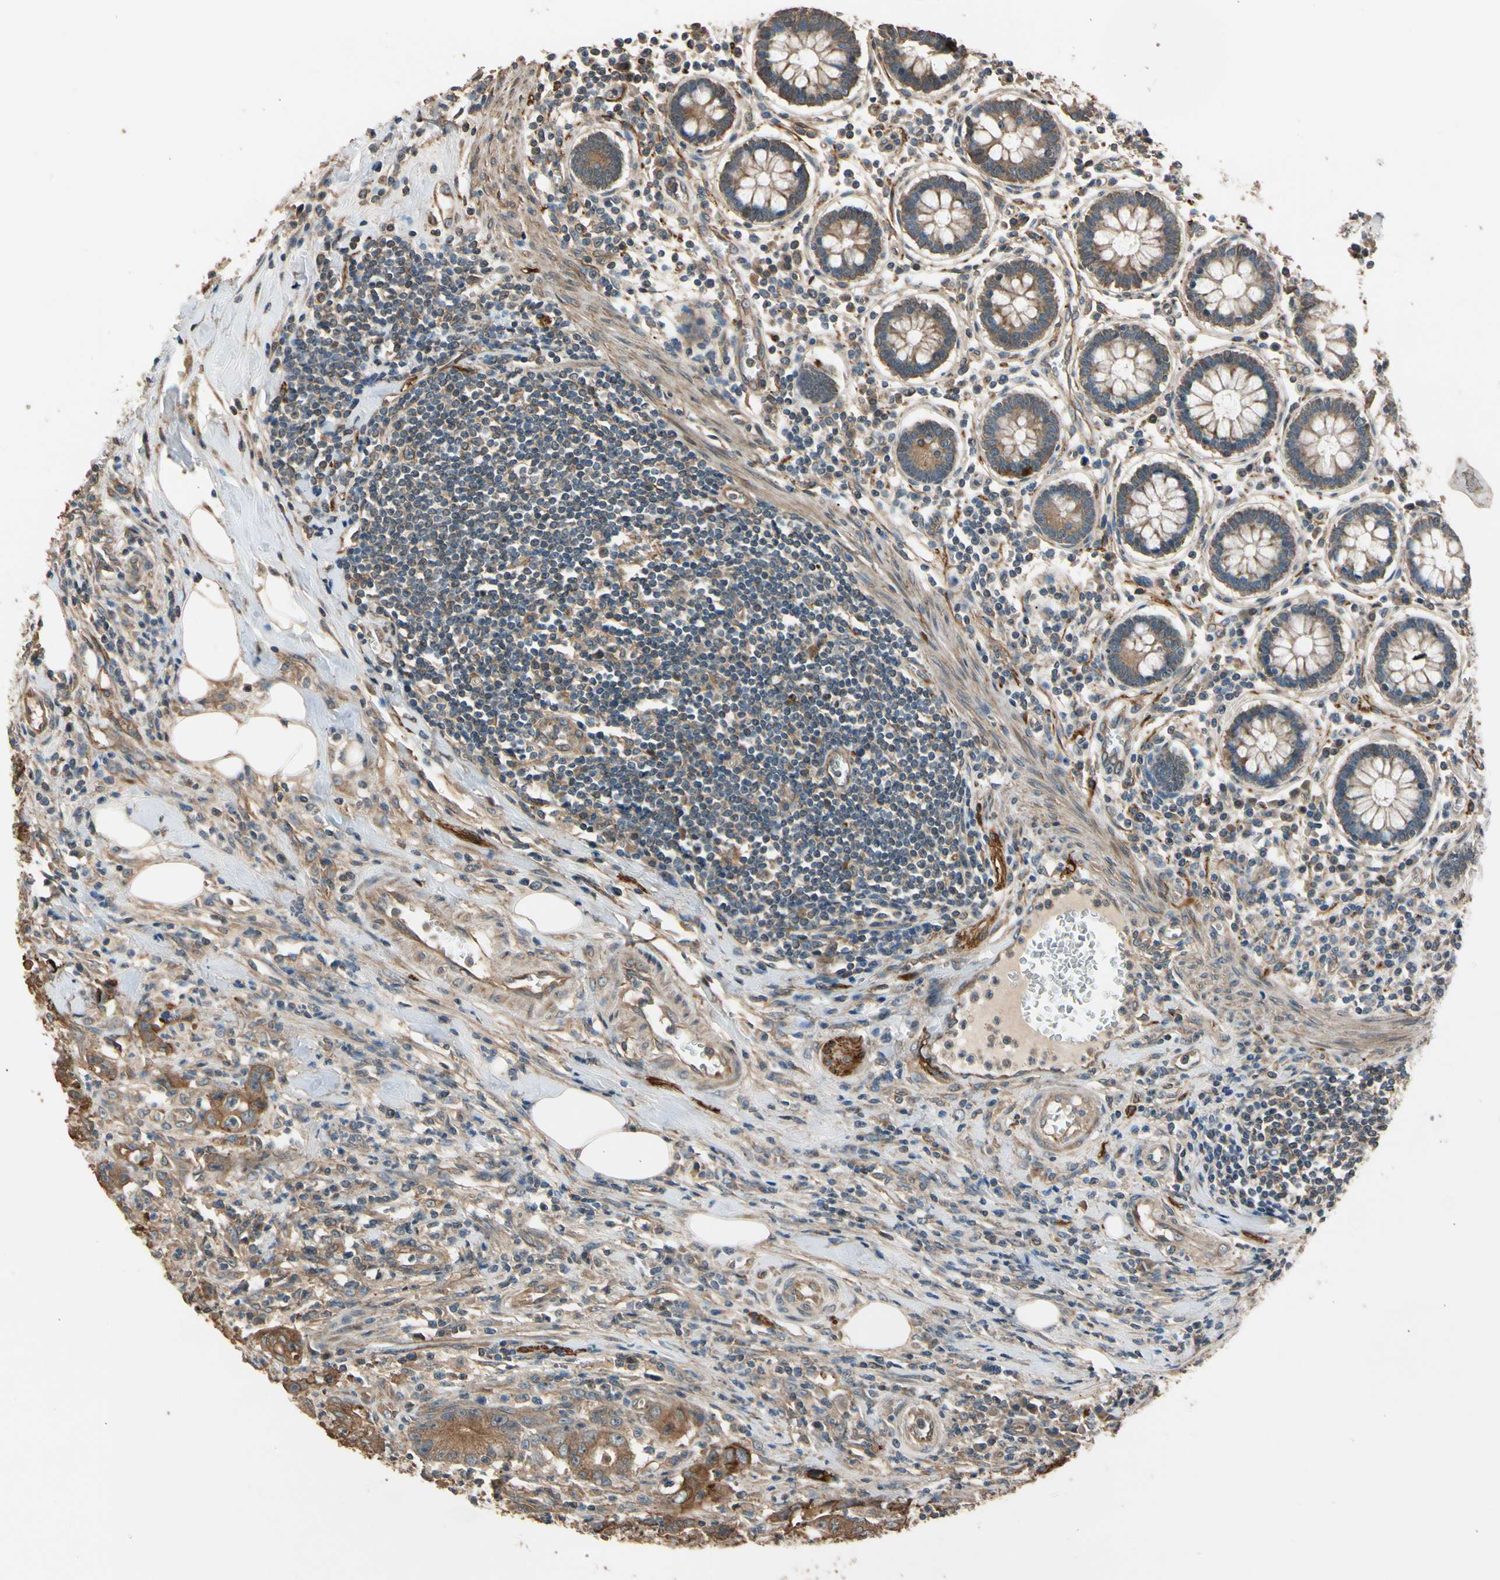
{"staining": {"intensity": "moderate", "quantity": ">75%", "location": "cytoplasmic/membranous"}, "tissue": "colorectal cancer", "cell_type": "Tumor cells", "image_type": "cancer", "snomed": [{"axis": "morphology", "description": "Adenocarcinoma, NOS"}, {"axis": "topography", "description": "Colon"}], "caption": "Human colorectal cancer stained with a protein marker displays moderate staining in tumor cells.", "gene": "MGRN1", "patient": {"sex": "male", "age": 45}}